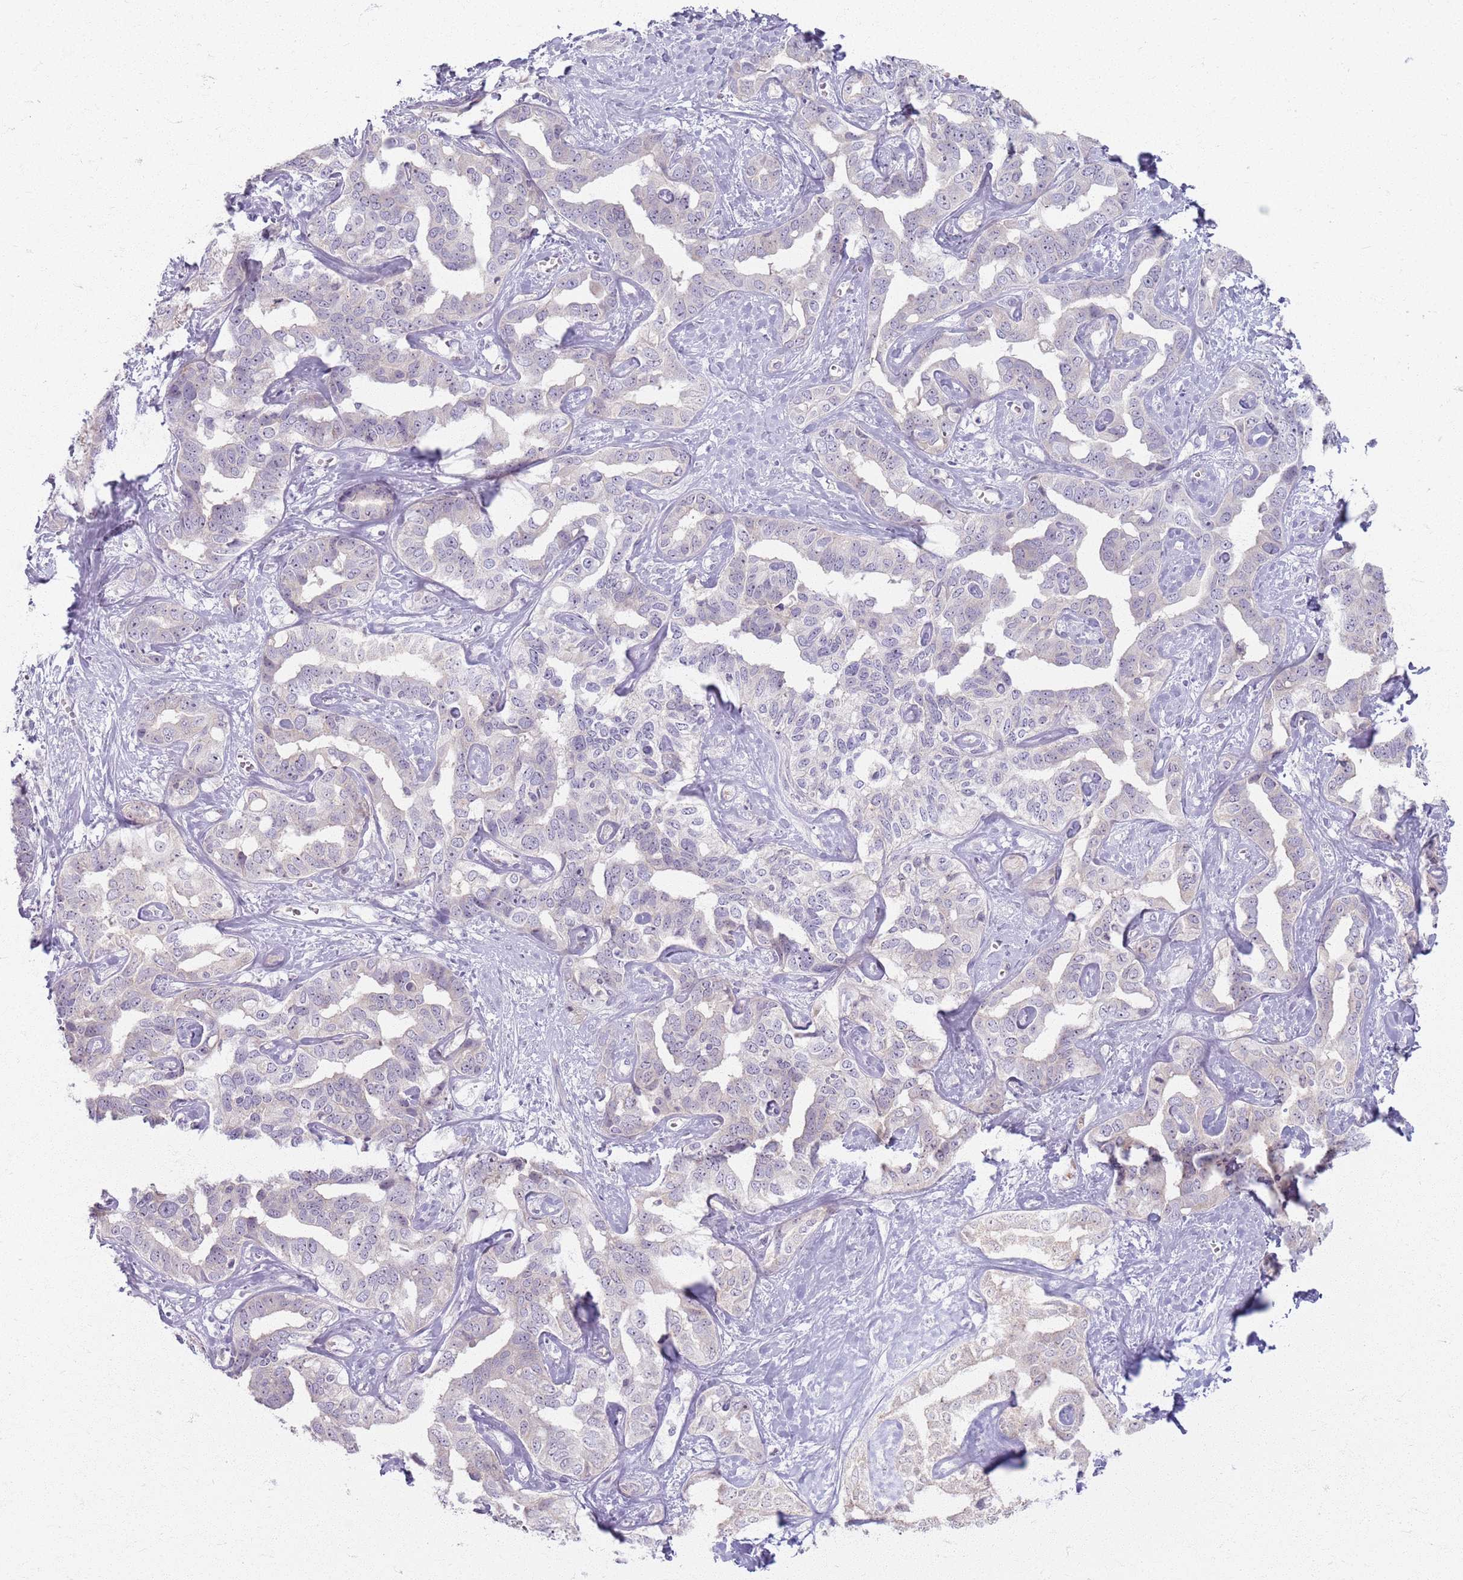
{"staining": {"intensity": "negative", "quantity": "none", "location": "none"}, "tissue": "liver cancer", "cell_type": "Tumor cells", "image_type": "cancer", "snomed": [{"axis": "morphology", "description": "Cholangiocarcinoma"}, {"axis": "topography", "description": "Liver"}], "caption": "This is an immunohistochemistry (IHC) micrograph of cholangiocarcinoma (liver). There is no staining in tumor cells.", "gene": "CRIPT", "patient": {"sex": "male", "age": 59}}